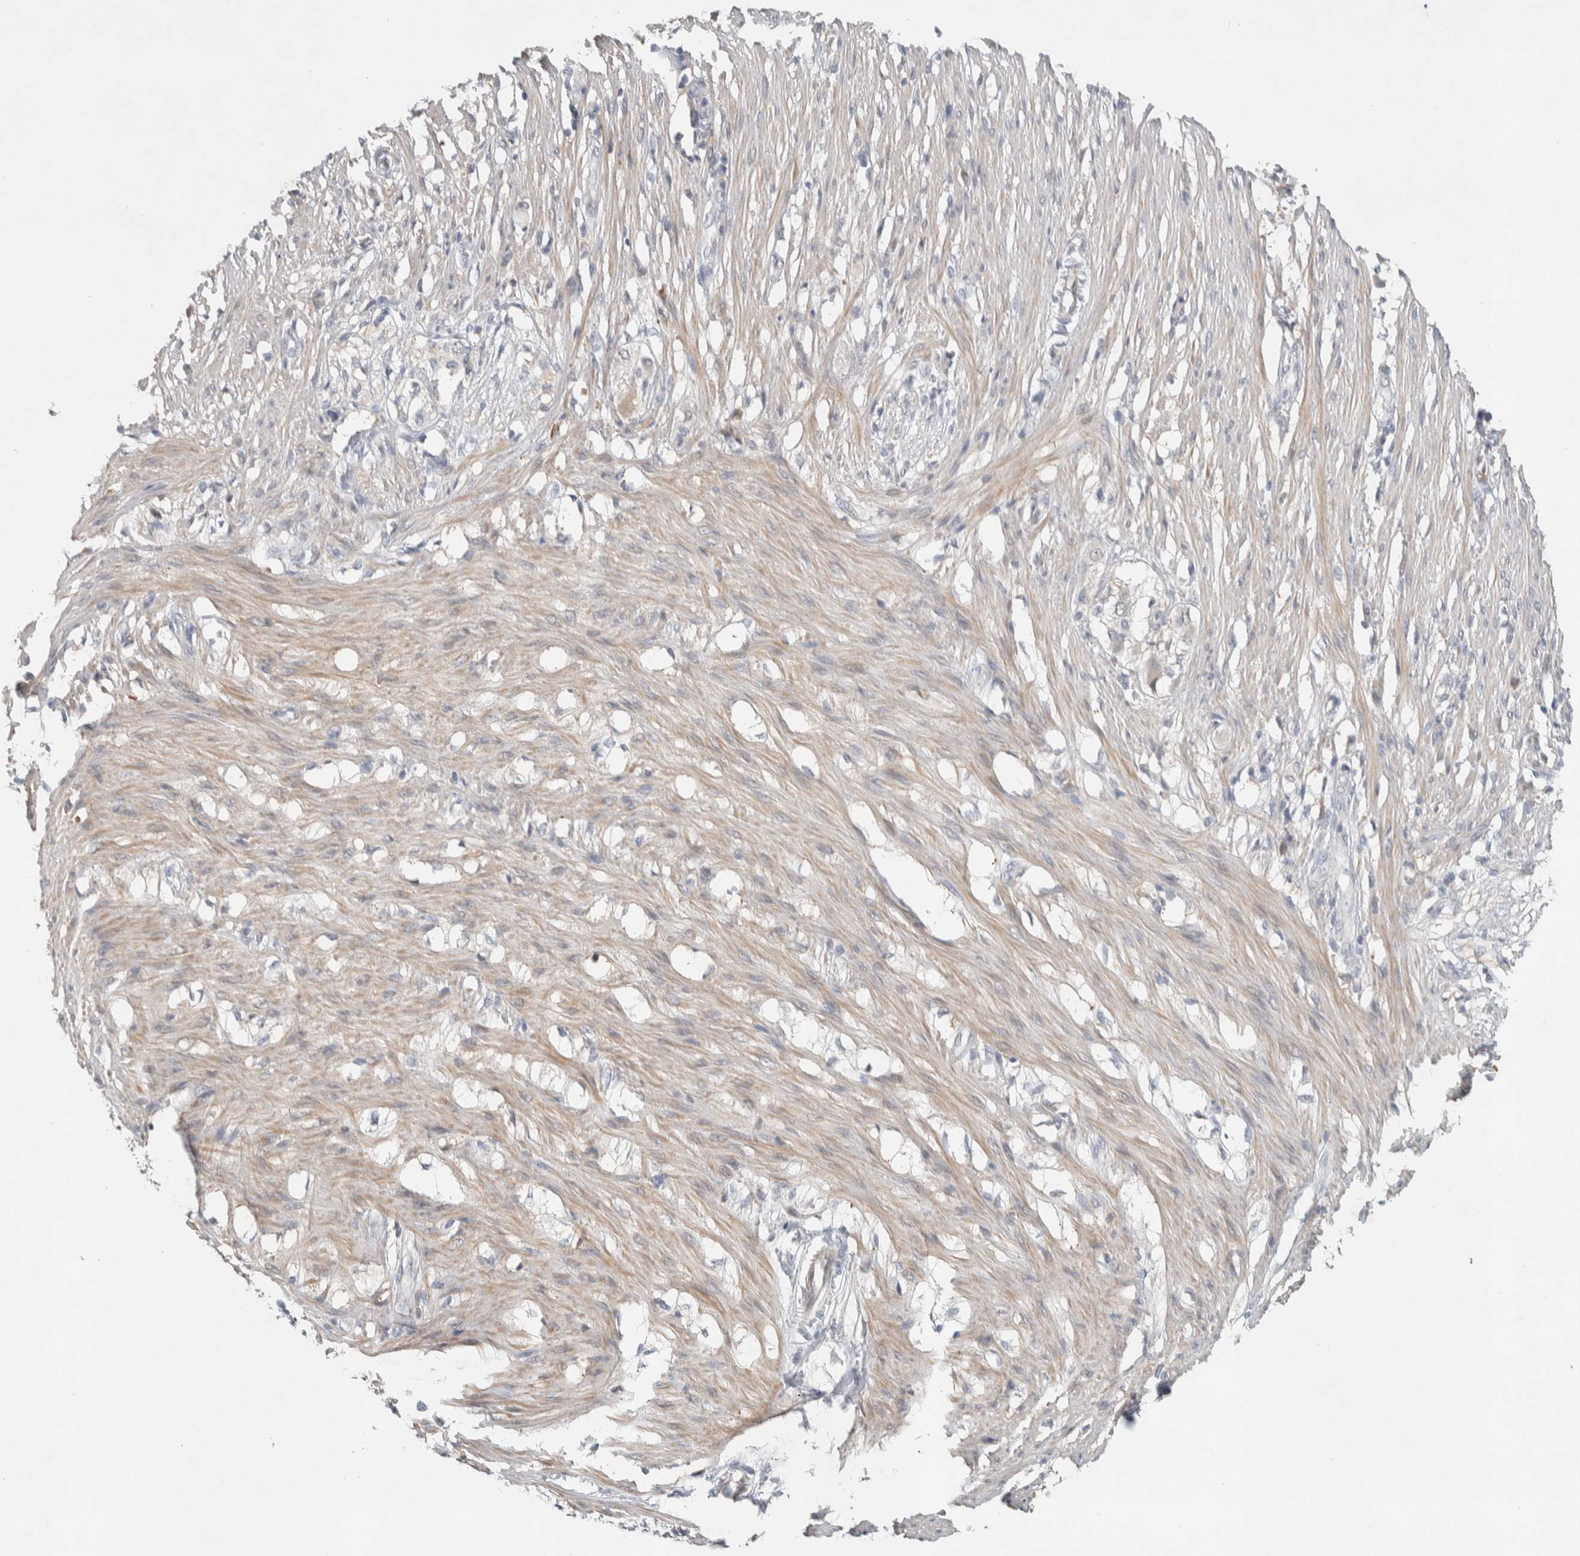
{"staining": {"intensity": "weak", "quantity": "<25%", "location": "cytoplasmic/membranous"}, "tissue": "smooth muscle", "cell_type": "Smooth muscle cells", "image_type": "normal", "snomed": [{"axis": "morphology", "description": "Normal tissue, NOS"}, {"axis": "morphology", "description": "Adenocarcinoma, NOS"}, {"axis": "topography", "description": "Smooth muscle"}, {"axis": "topography", "description": "Colon"}], "caption": "Smooth muscle cells show no significant expression in normal smooth muscle.", "gene": "DEPTOR", "patient": {"sex": "male", "age": 14}}